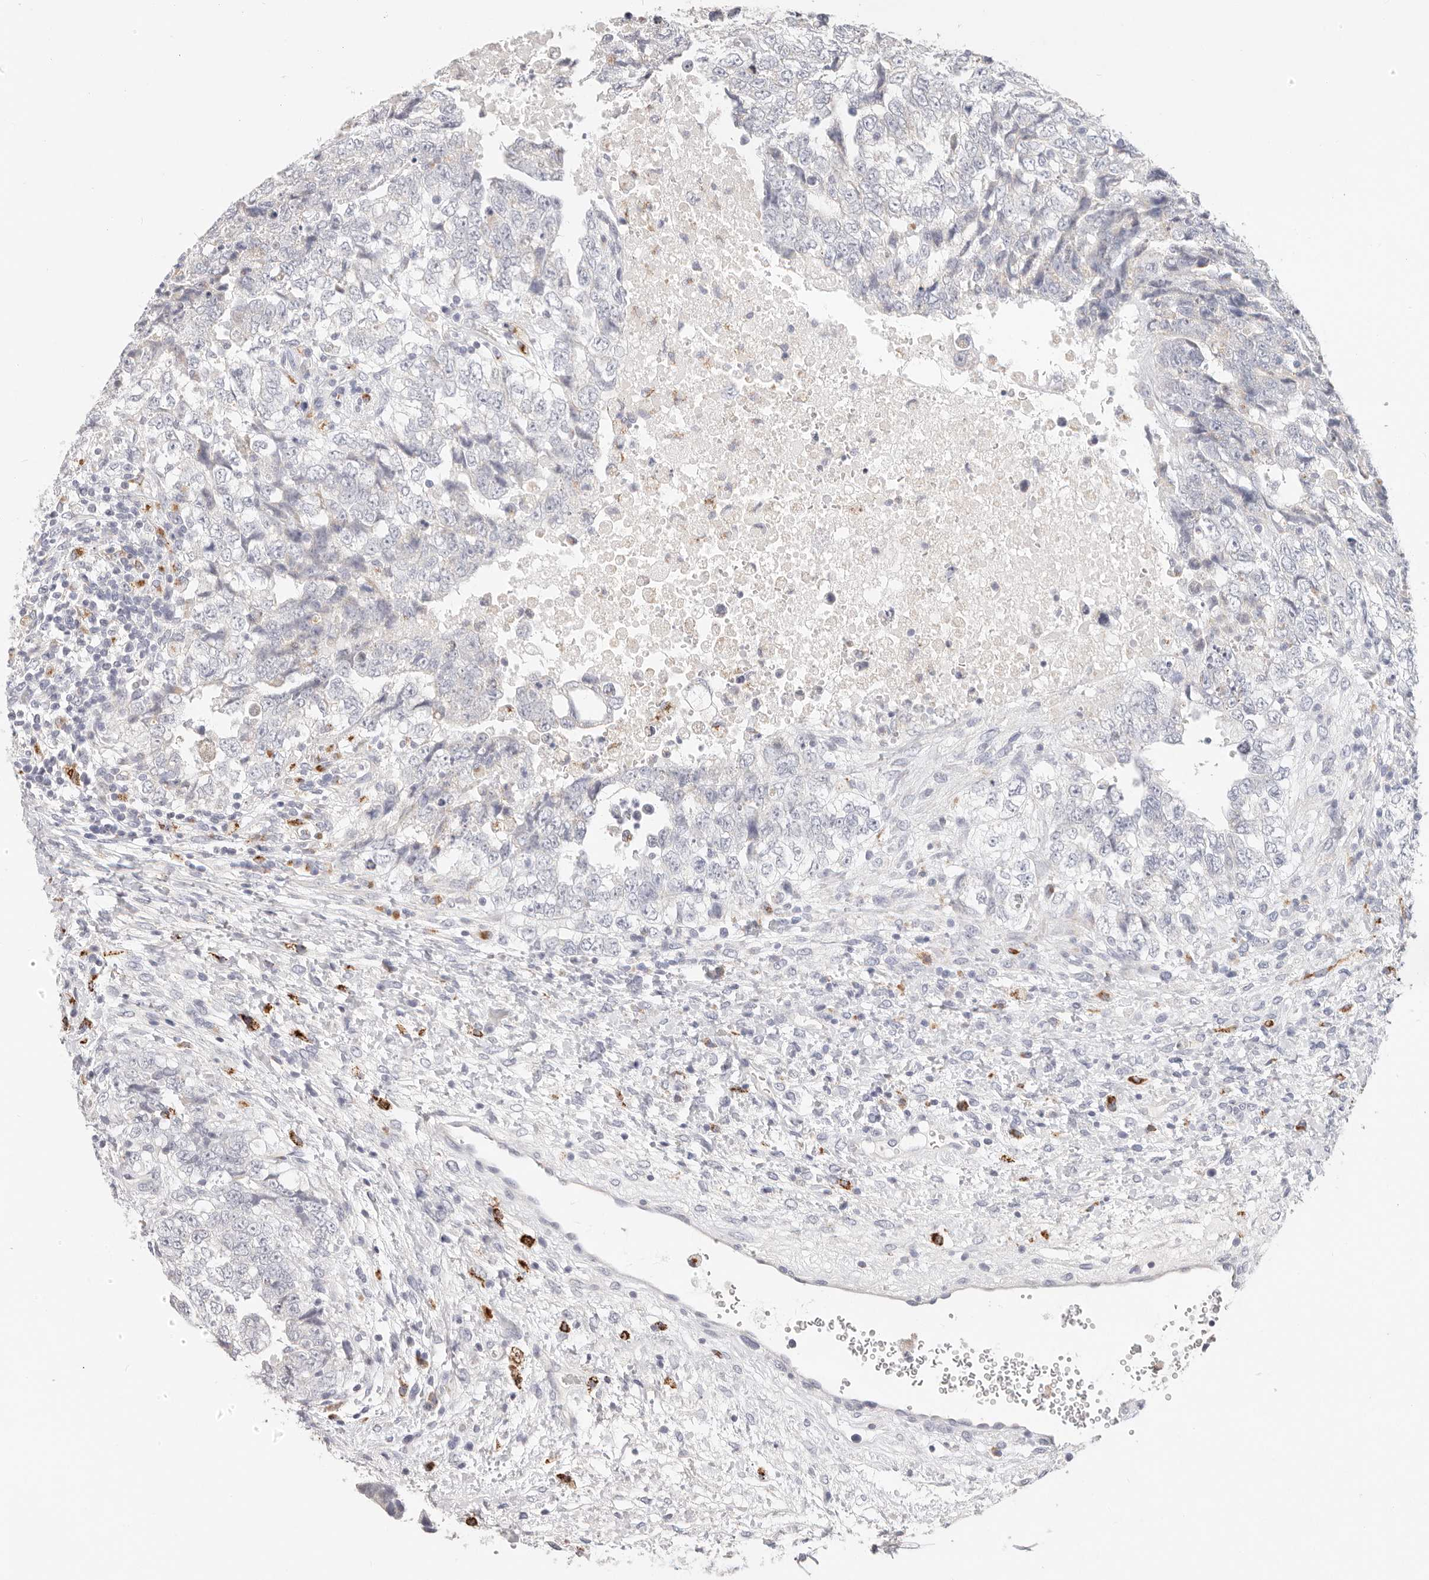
{"staining": {"intensity": "moderate", "quantity": "<25%", "location": "cytoplasmic/membranous"}, "tissue": "testis cancer", "cell_type": "Tumor cells", "image_type": "cancer", "snomed": [{"axis": "morphology", "description": "Carcinoma, Embryonal, NOS"}, {"axis": "topography", "description": "Testis"}], "caption": "Protein expression analysis of testis cancer (embryonal carcinoma) exhibits moderate cytoplasmic/membranous positivity in about <25% of tumor cells.", "gene": "STKLD1", "patient": {"sex": "male", "age": 37}}